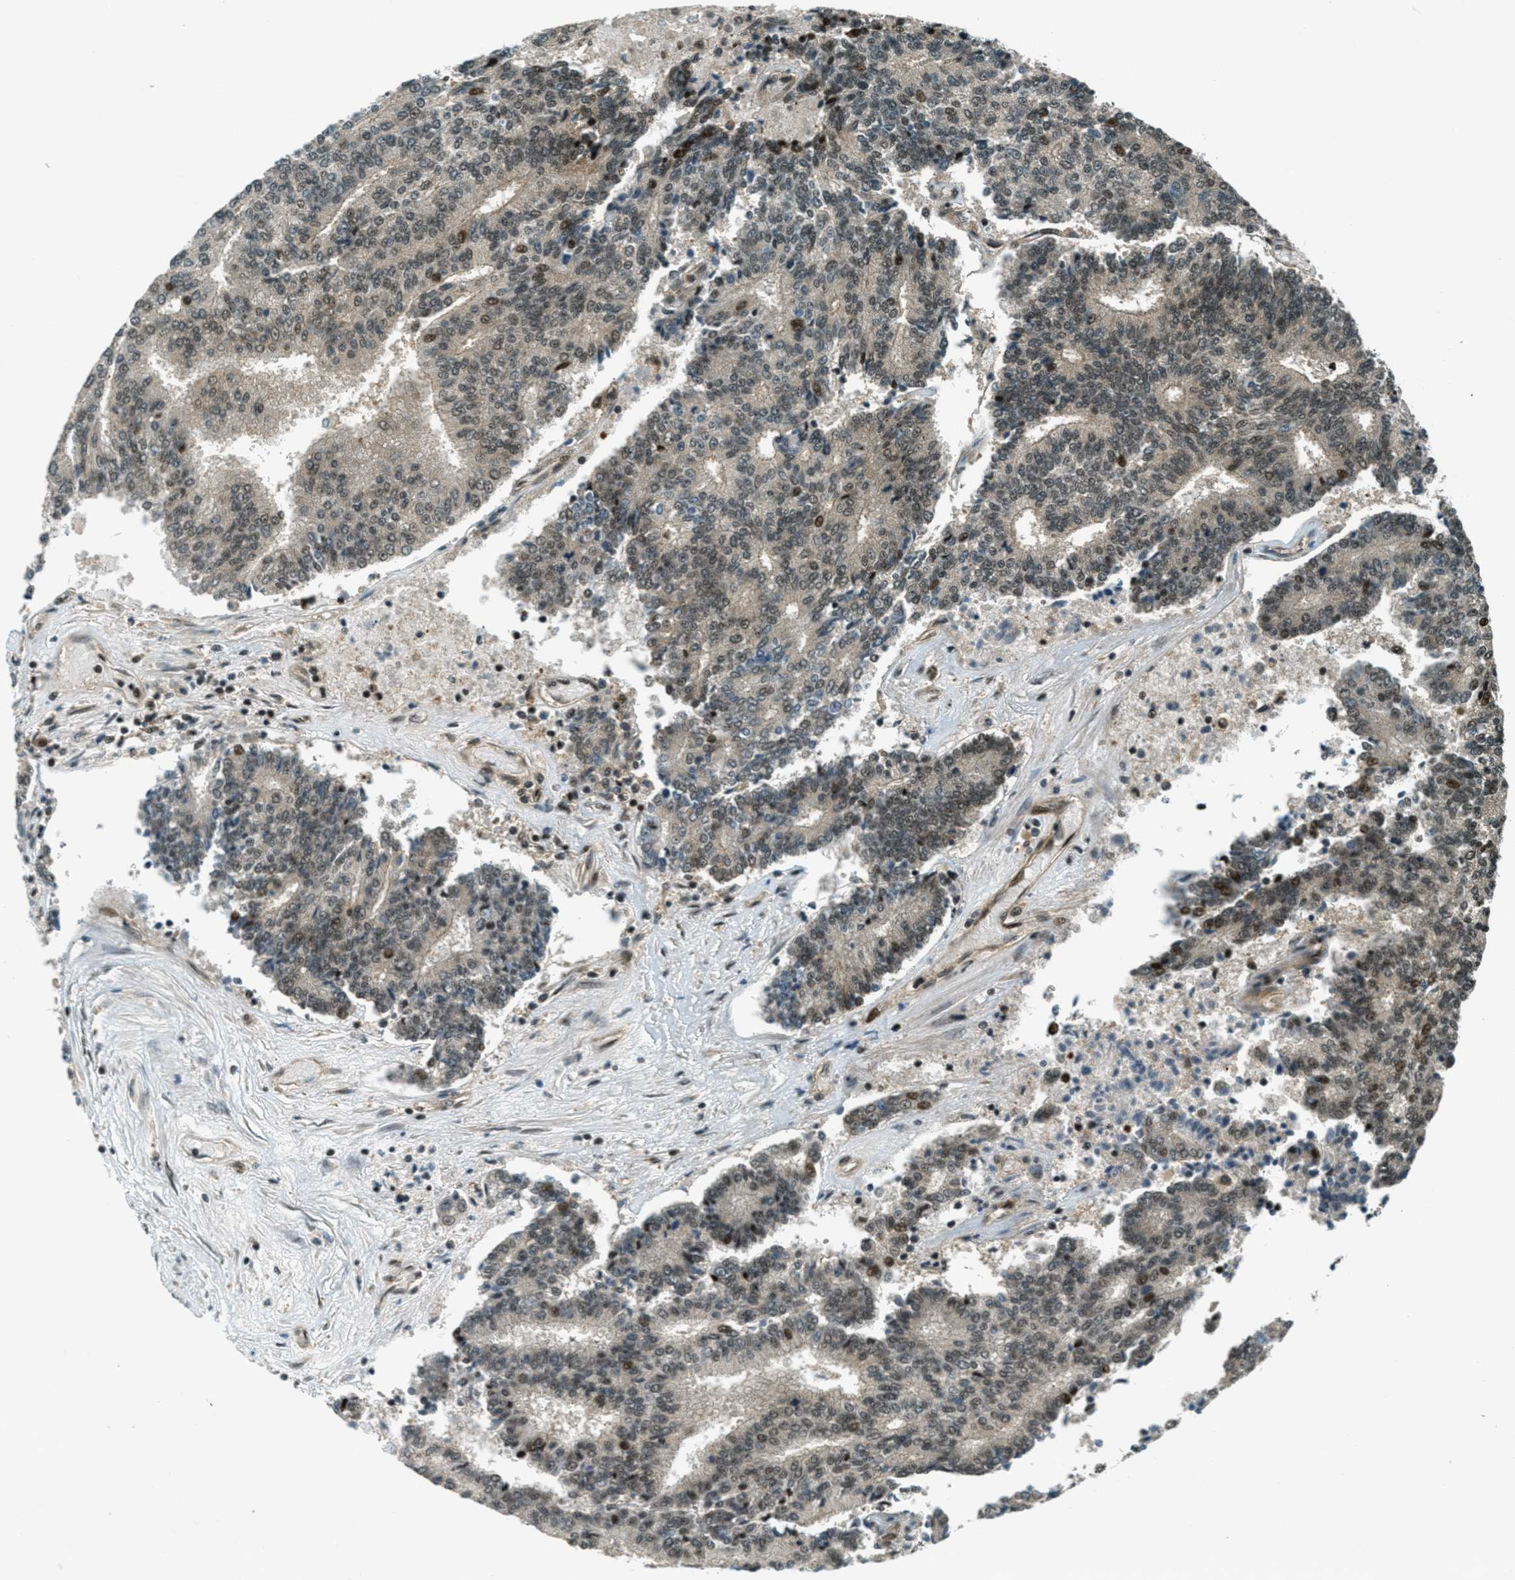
{"staining": {"intensity": "moderate", "quantity": "25%-75%", "location": "cytoplasmic/membranous,nuclear"}, "tissue": "prostate cancer", "cell_type": "Tumor cells", "image_type": "cancer", "snomed": [{"axis": "morphology", "description": "Normal tissue, NOS"}, {"axis": "morphology", "description": "Adenocarcinoma, High grade"}, {"axis": "topography", "description": "Prostate"}, {"axis": "topography", "description": "Seminal veicle"}], "caption": "This photomicrograph shows IHC staining of human prostate cancer (adenocarcinoma (high-grade)), with medium moderate cytoplasmic/membranous and nuclear expression in approximately 25%-75% of tumor cells.", "gene": "FOXM1", "patient": {"sex": "male", "age": 55}}